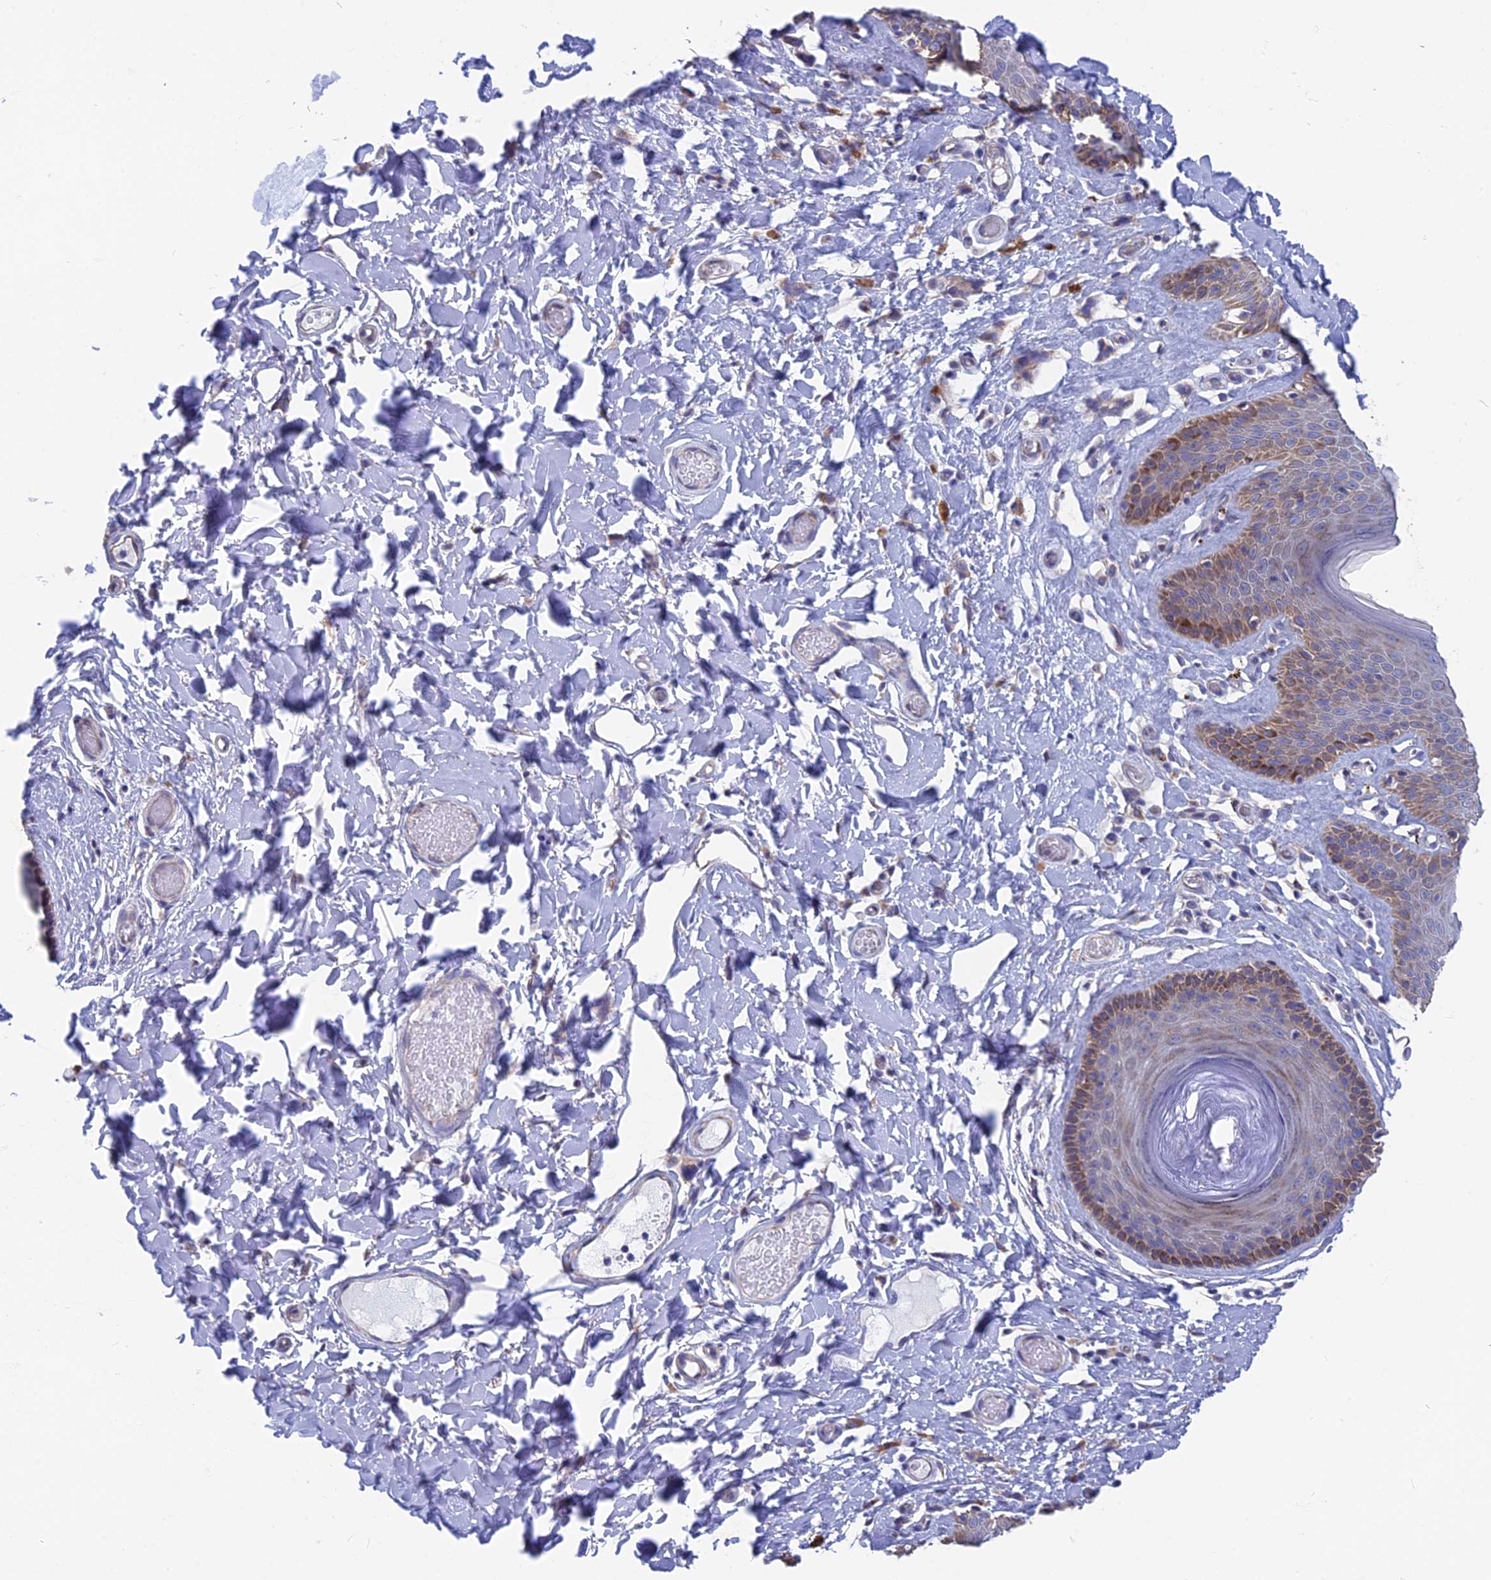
{"staining": {"intensity": "moderate", "quantity": "<25%", "location": "cytoplasmic/membranous"}, "tissue": "skin", "cell_type": "Epidermal cells", "image_type": "normal", "snomed": [{"axis": "morphology", "description": "Normal tissue, NOS"}, {"axis": "topography", "description": "Vulva"}], "caption": "This micrograph reveals immunohistochemistry staining of benign skin, with low moderate cytoplasmic/membranous staining in approximately <25% of epidermal cells.", "gene": "AK4P3", "patient": {"sex": "female", "age": 73}}